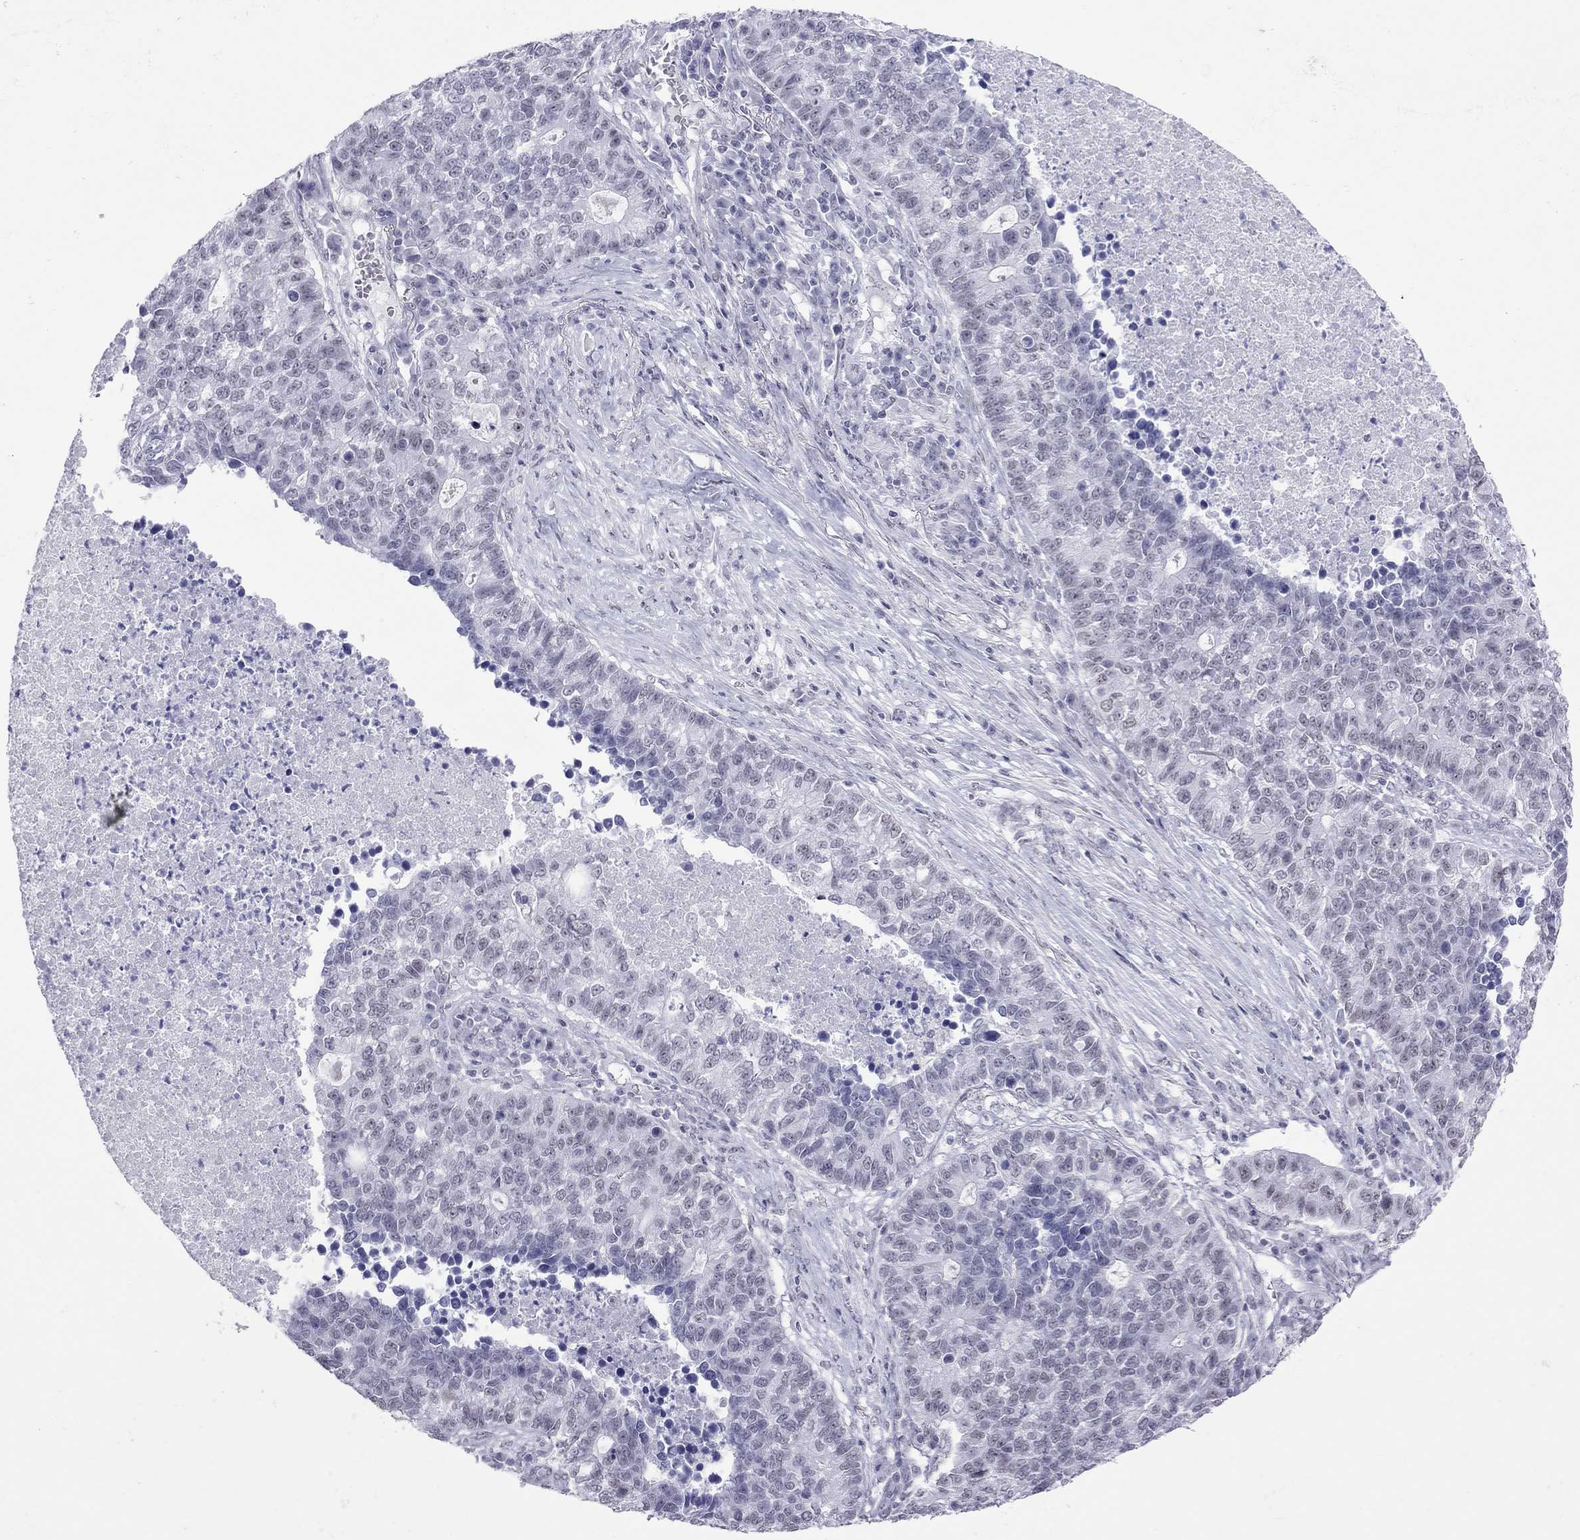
{"staining": {"intensity": "negative", "quantity": "none", "location": "none"}, "tissue": "lung cancer", "cell_type": "Tumor cells", "image_type": "cancer", "snomed": [{"axis": "morphology", "description": "Adenocarcinoma, NOS"}, {"axis": "topography", "description": "Lung"}], "caption": "High power microscopy photomicrograph of an immunohistochemistry micrograph of adenocarcinoma (lung), revealing no significant expression in tumor cells. (Brightfield microscopy of DAB immunohistochemistry at high magnification).", "gene": "JHY", "patient": {"sex": "male", "age": 57}}